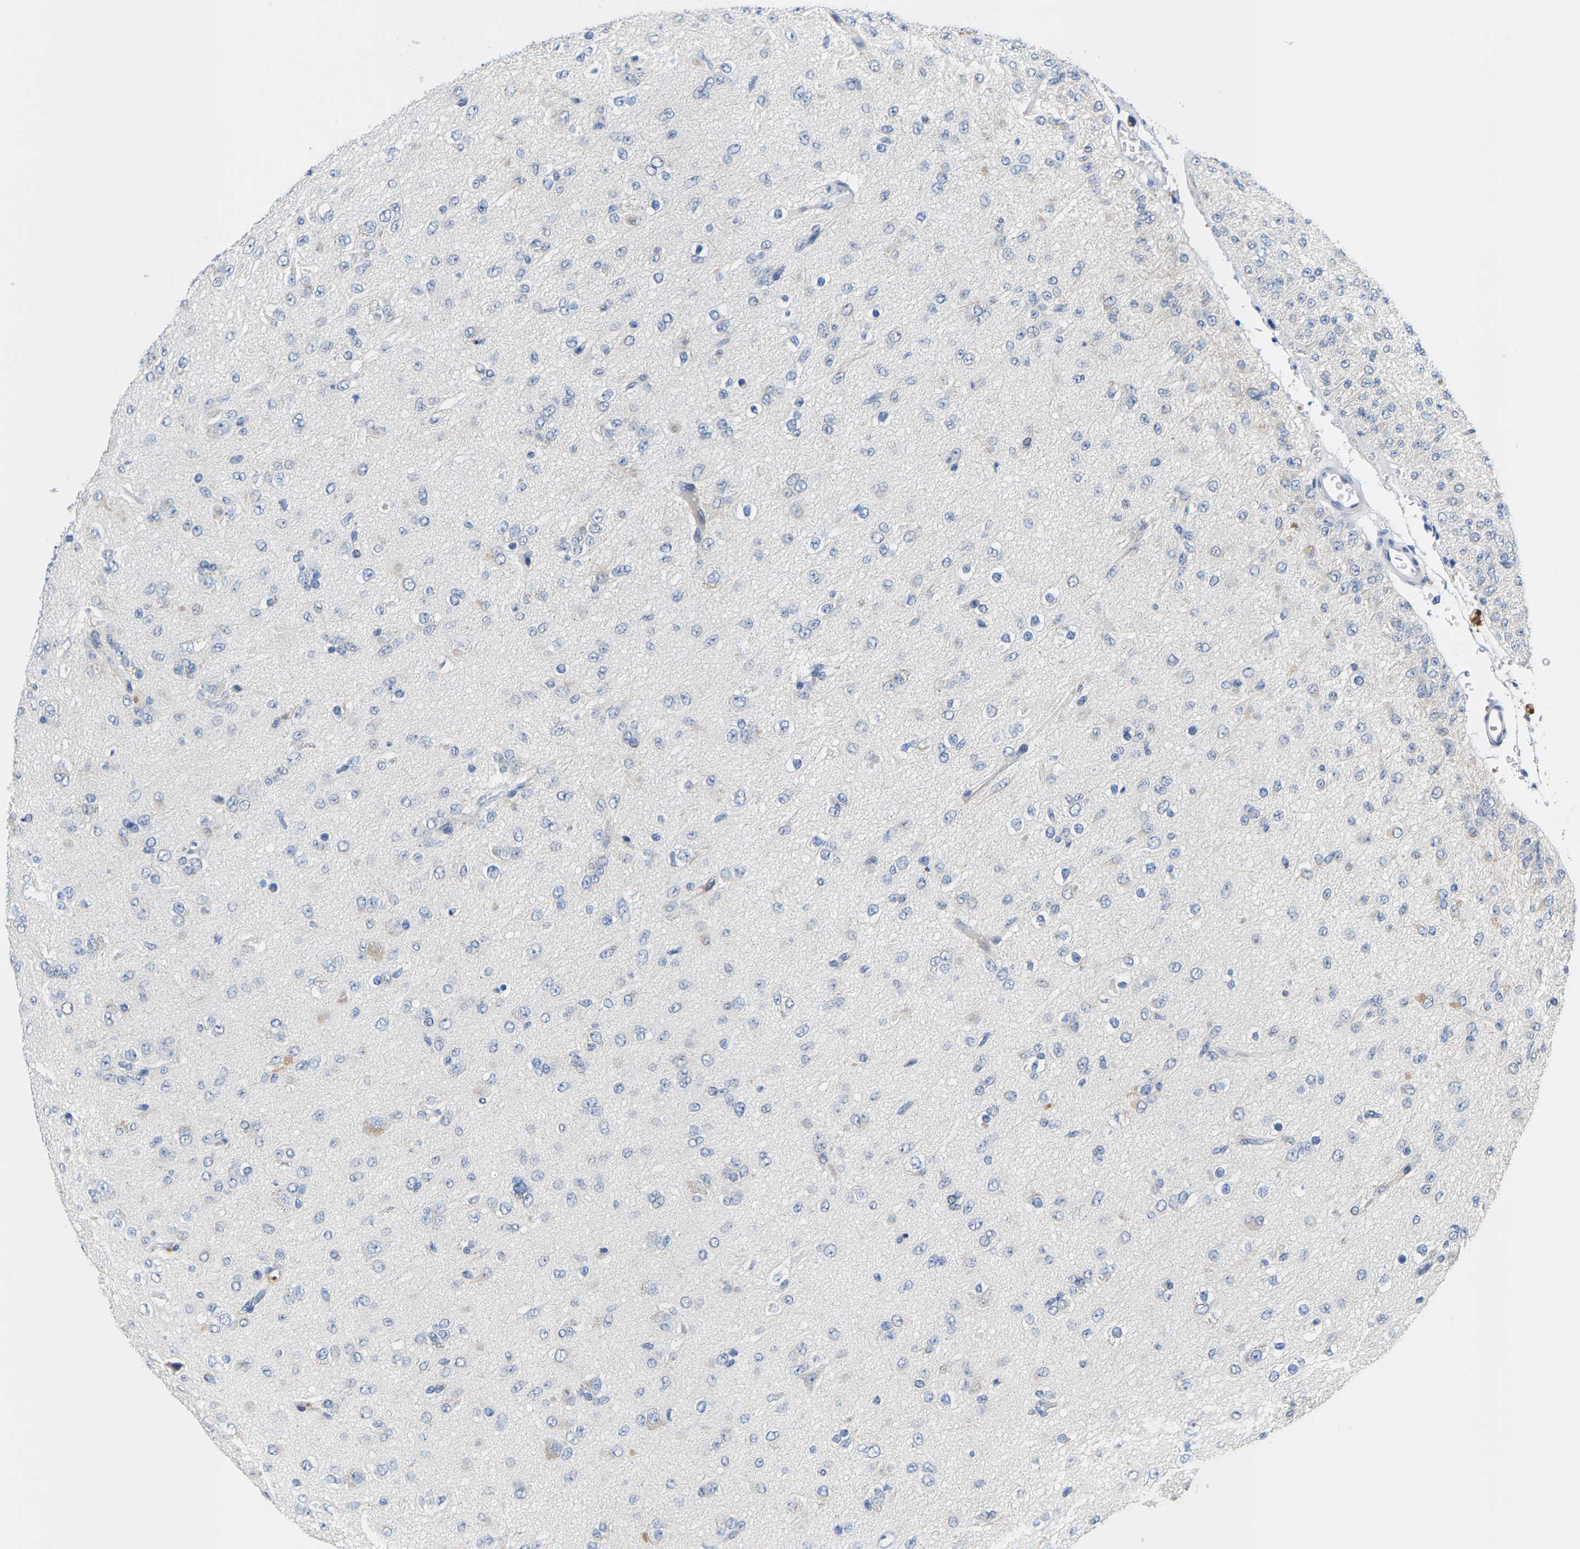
{"staining": {"intensity": "negative", "quantity": "none", "location": "none"}, "tissue": "glioma", "cell_type": "Tumor cells", "image_type": "cancer", "snomed": [{"axis": "morphology", "description": "Glioma, malignant, Low grade"}, {"axis": "topography", "description": "Brain"}], "caption": "Tumor cells show no significant protein positivity in glioma.", "gene": "KLHL1", "patient": {"sex": "male", "age": 65}}